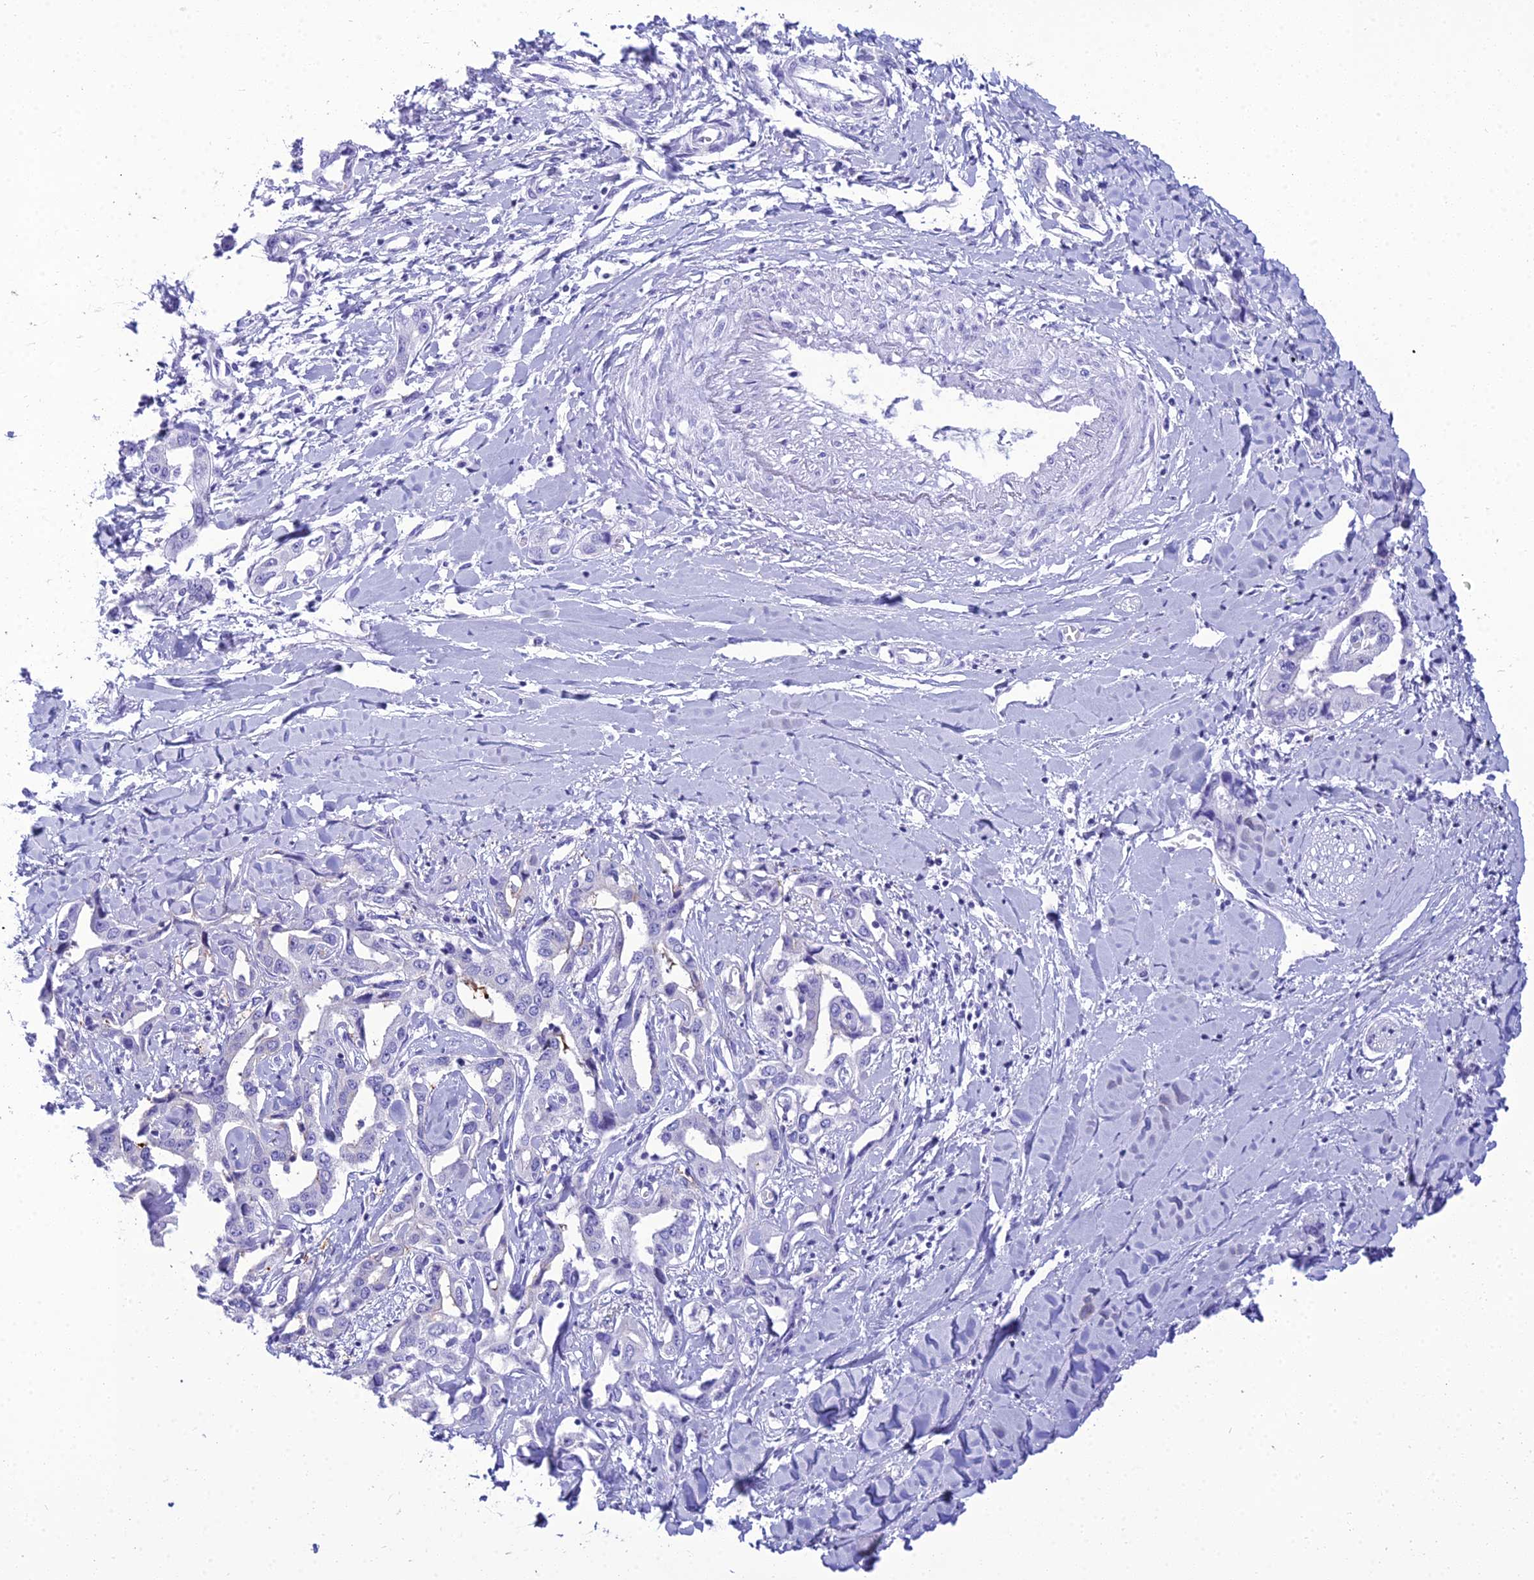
{"staining": {"intensity": "negative", "quantity": "none", "location": "none"}, "tissue": "liver cancer", "cell_type": "Tumor cells", "image_type": "cancer", "snomed": [{"axis": "morphology", "description": "Cholangiocarcinoma"}, {"axis": "topography", "description": "Liver"}], "caption": "Immunohistochemical staining of cholangiocarcinoma (liver) reveals no significant expression in tumor cells.", "gene": "ZNF442", "patient": {"sex": "male", "age": 59}}